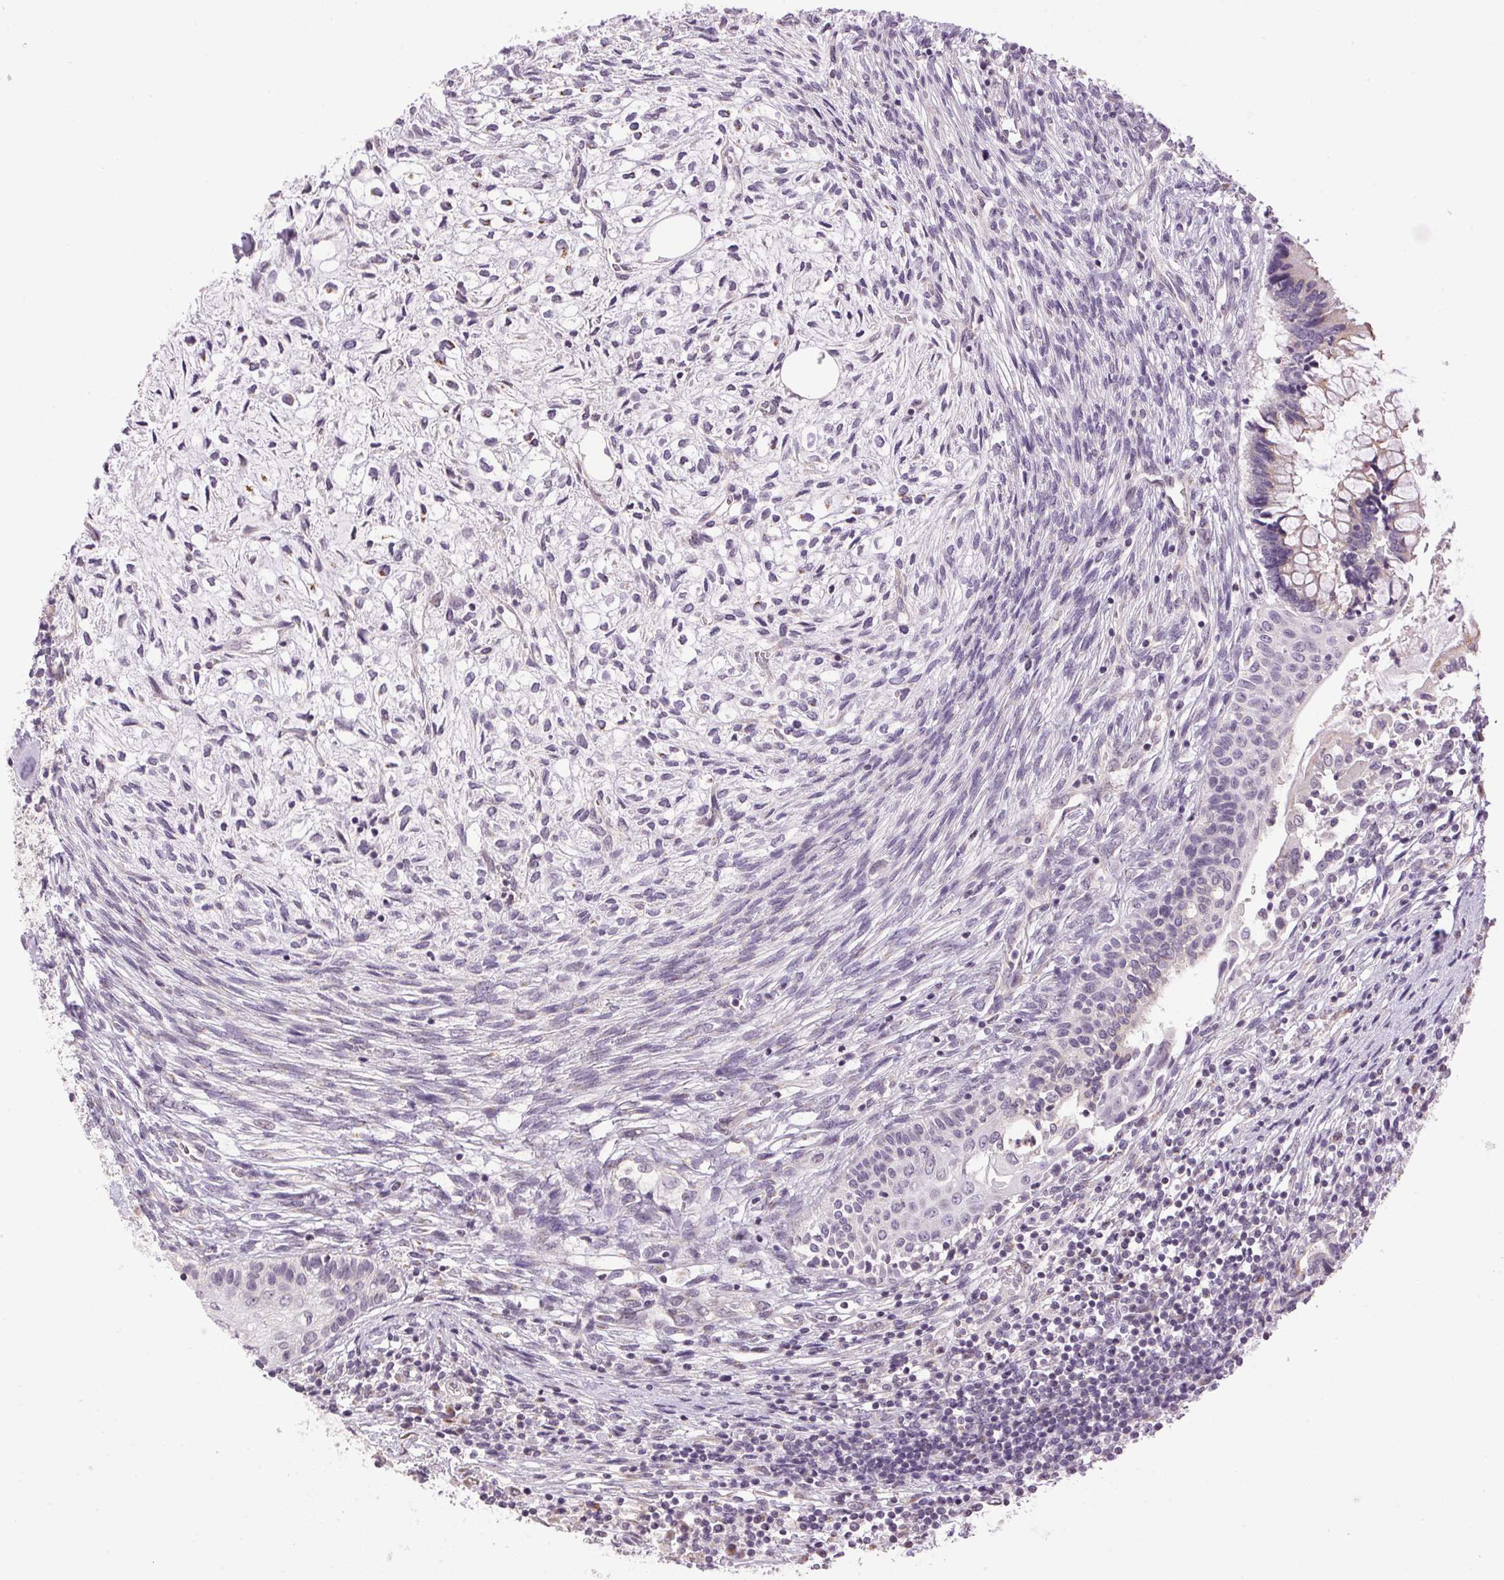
{"staining": {"intensity": "weak", "quantity": "<25%", "location": "cytoplasmic/membranous"}, "tissue": "testis cancer", "cell_type": "Tumor cells", "image_type": "cancer", "snomed": [{"axis": "morphology", "description": "Carcinoma, Embryonal, NOS"}, {"axis": "topography", "description": "Testis"}], "caption": "Immunohistochemistry (IHC) of testis cancer (embryonal carcinoma) reveals no expression in tumor cells.", "gene": "GOLPH3", "patient": {"sex": "male", "age": 37}}